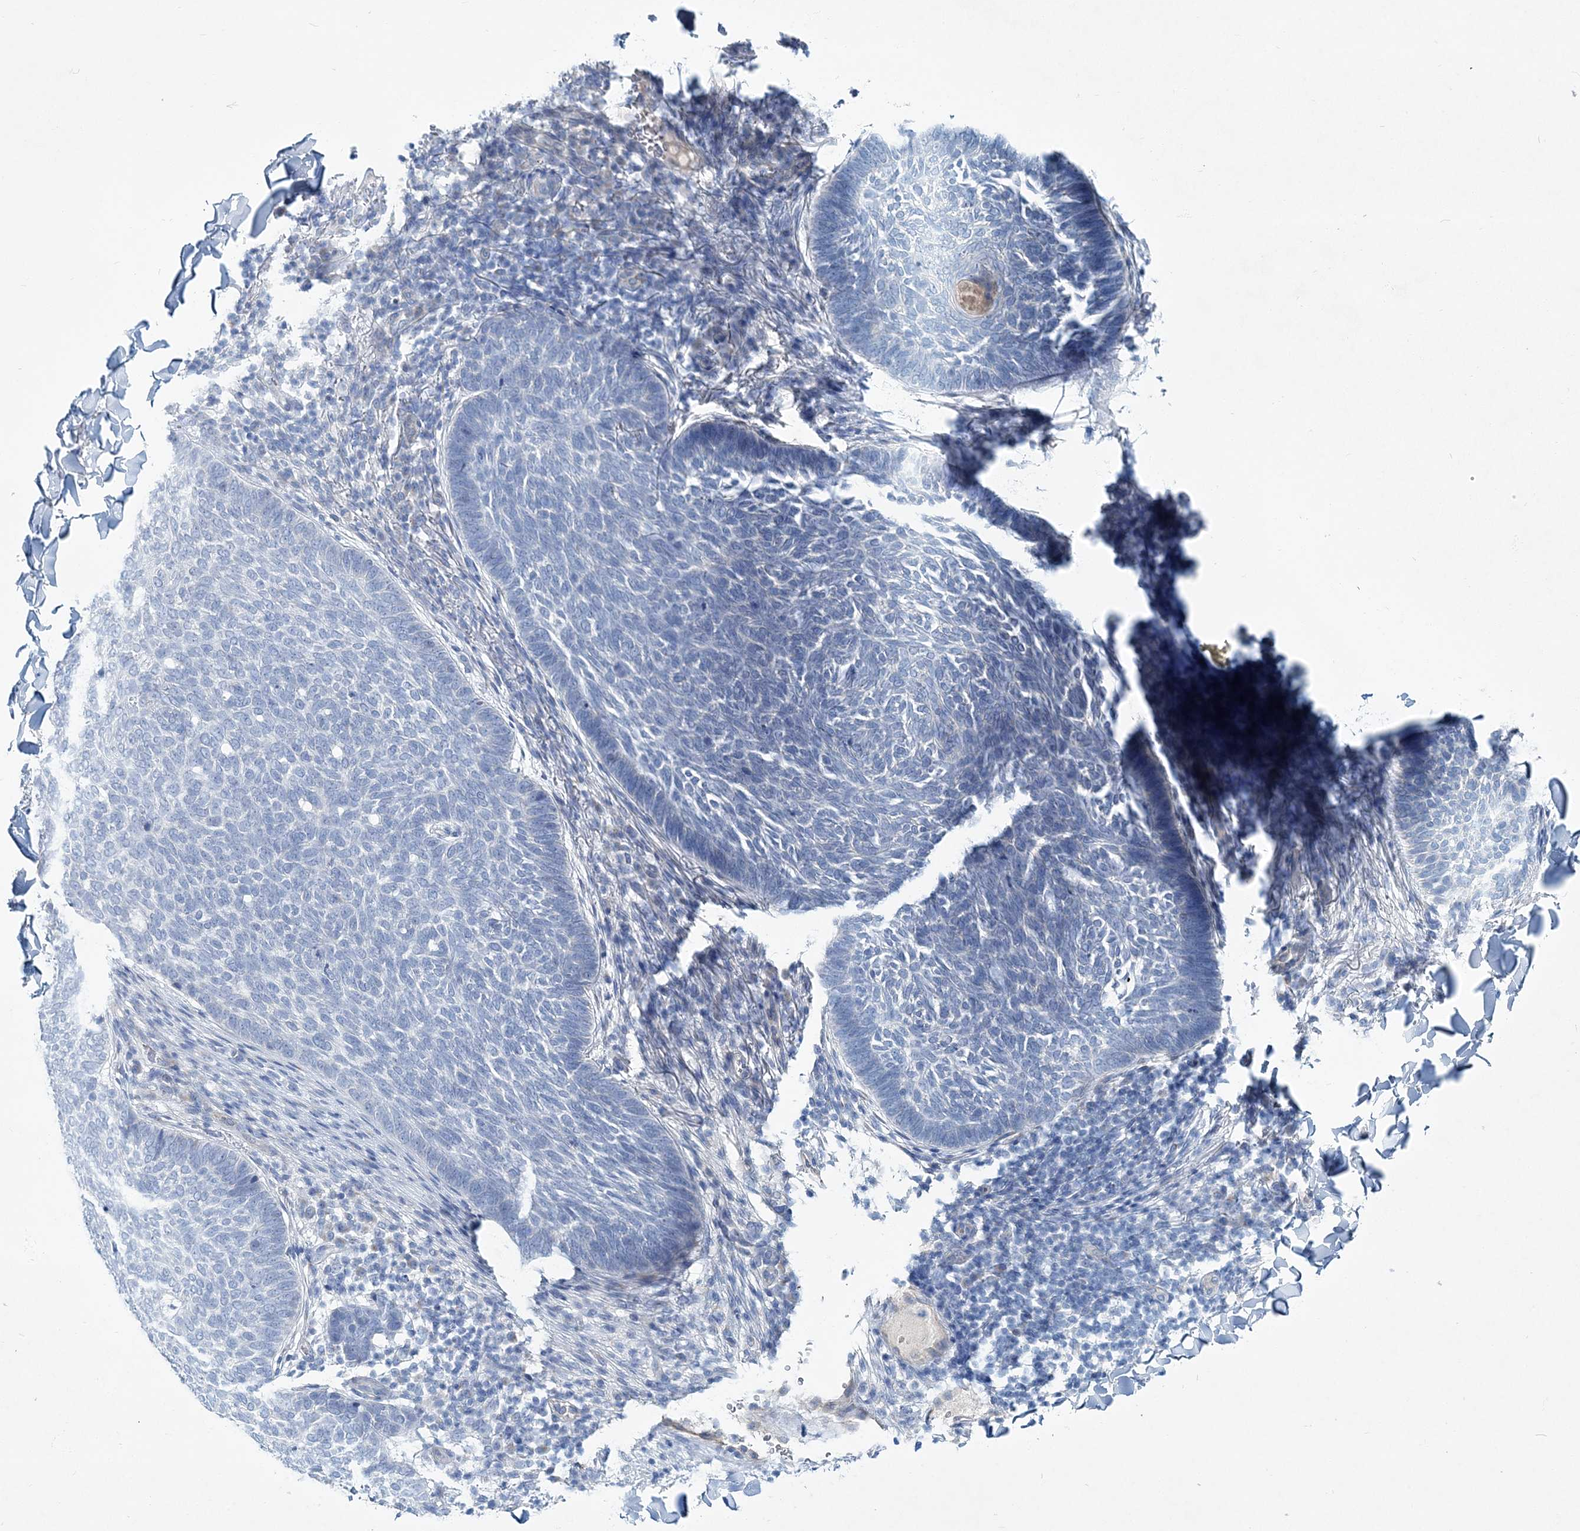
{"staining": {"intensity": "negative", "quantity": "none", "location": "none"}, "tissue": "skin cancer", "cell_type": "Tumor cells", "image_type": "cancer", "snomed": [{"axis": "morphology", "description": "Normal tissue, NOS"}, {"axis": "morphology", "description": "Basal cell carcinoma"}, {"axis": "topography", "description": "Skin"}], "caption": "Histopathology image shows no protein positivity in tumor cells of skin cancer (basal cell carcinoma) tissue.", "gene": "ADGRL1", "patient": {"sex": "male", "age": 50}}